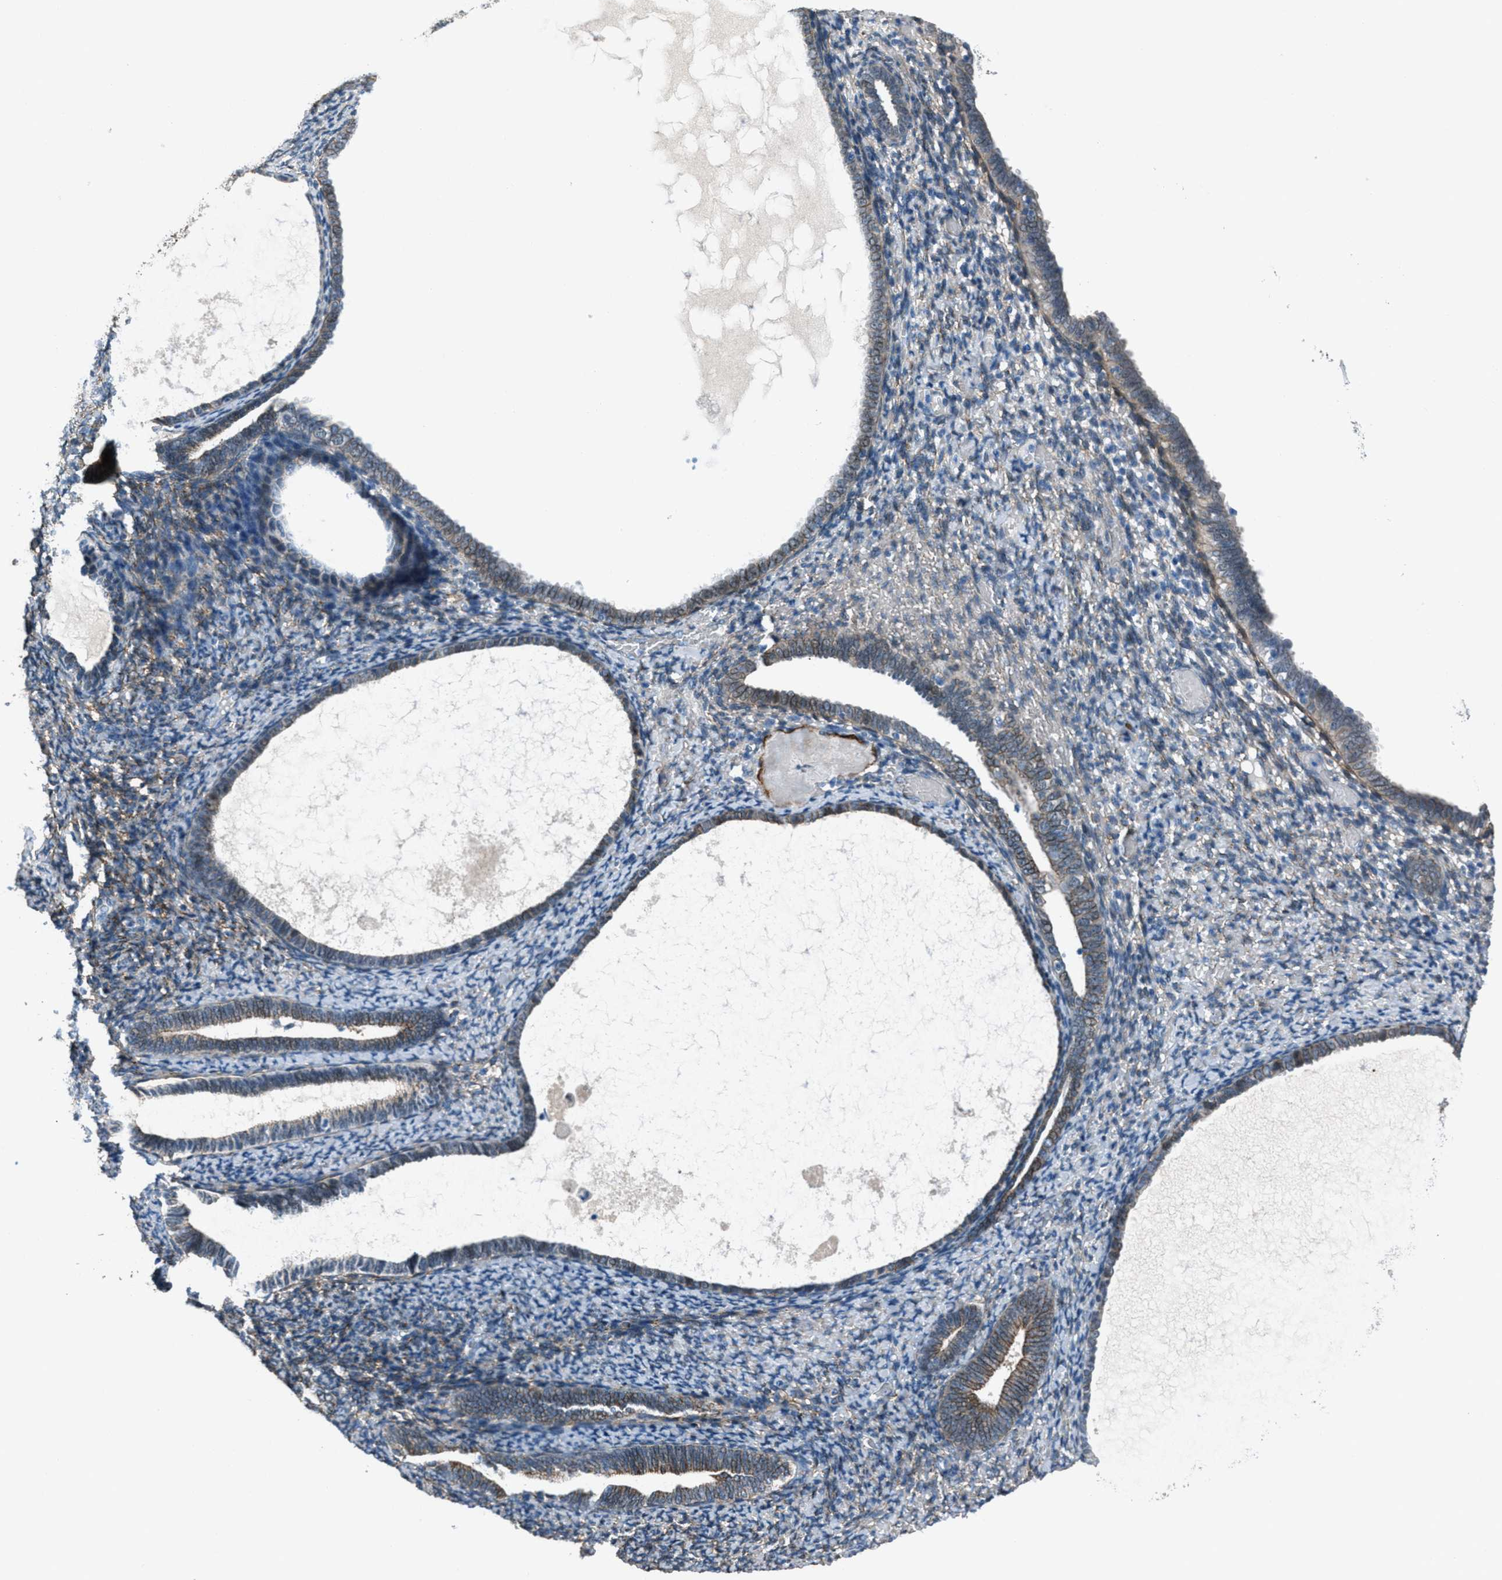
{"staining": {"intensity": "negative", "quantity": "none", "location": "none"}, "tissue": "endometrium", "cell_type": "Cells in endometrial stroma", "image_type": "normal", "snomed": [{"axis": "morphology", "description": "Normal tissue, NOS"}, {"axis": "topography", "description": "Endometrium"}], "caption": "Cells in endometrial stroma are negative for protein expression in unremarkable human endometrium. (DAB immunohistochemistry, high magnification).", "gene": "FBN1", "patient": {"sex": "female", "age": 66}}